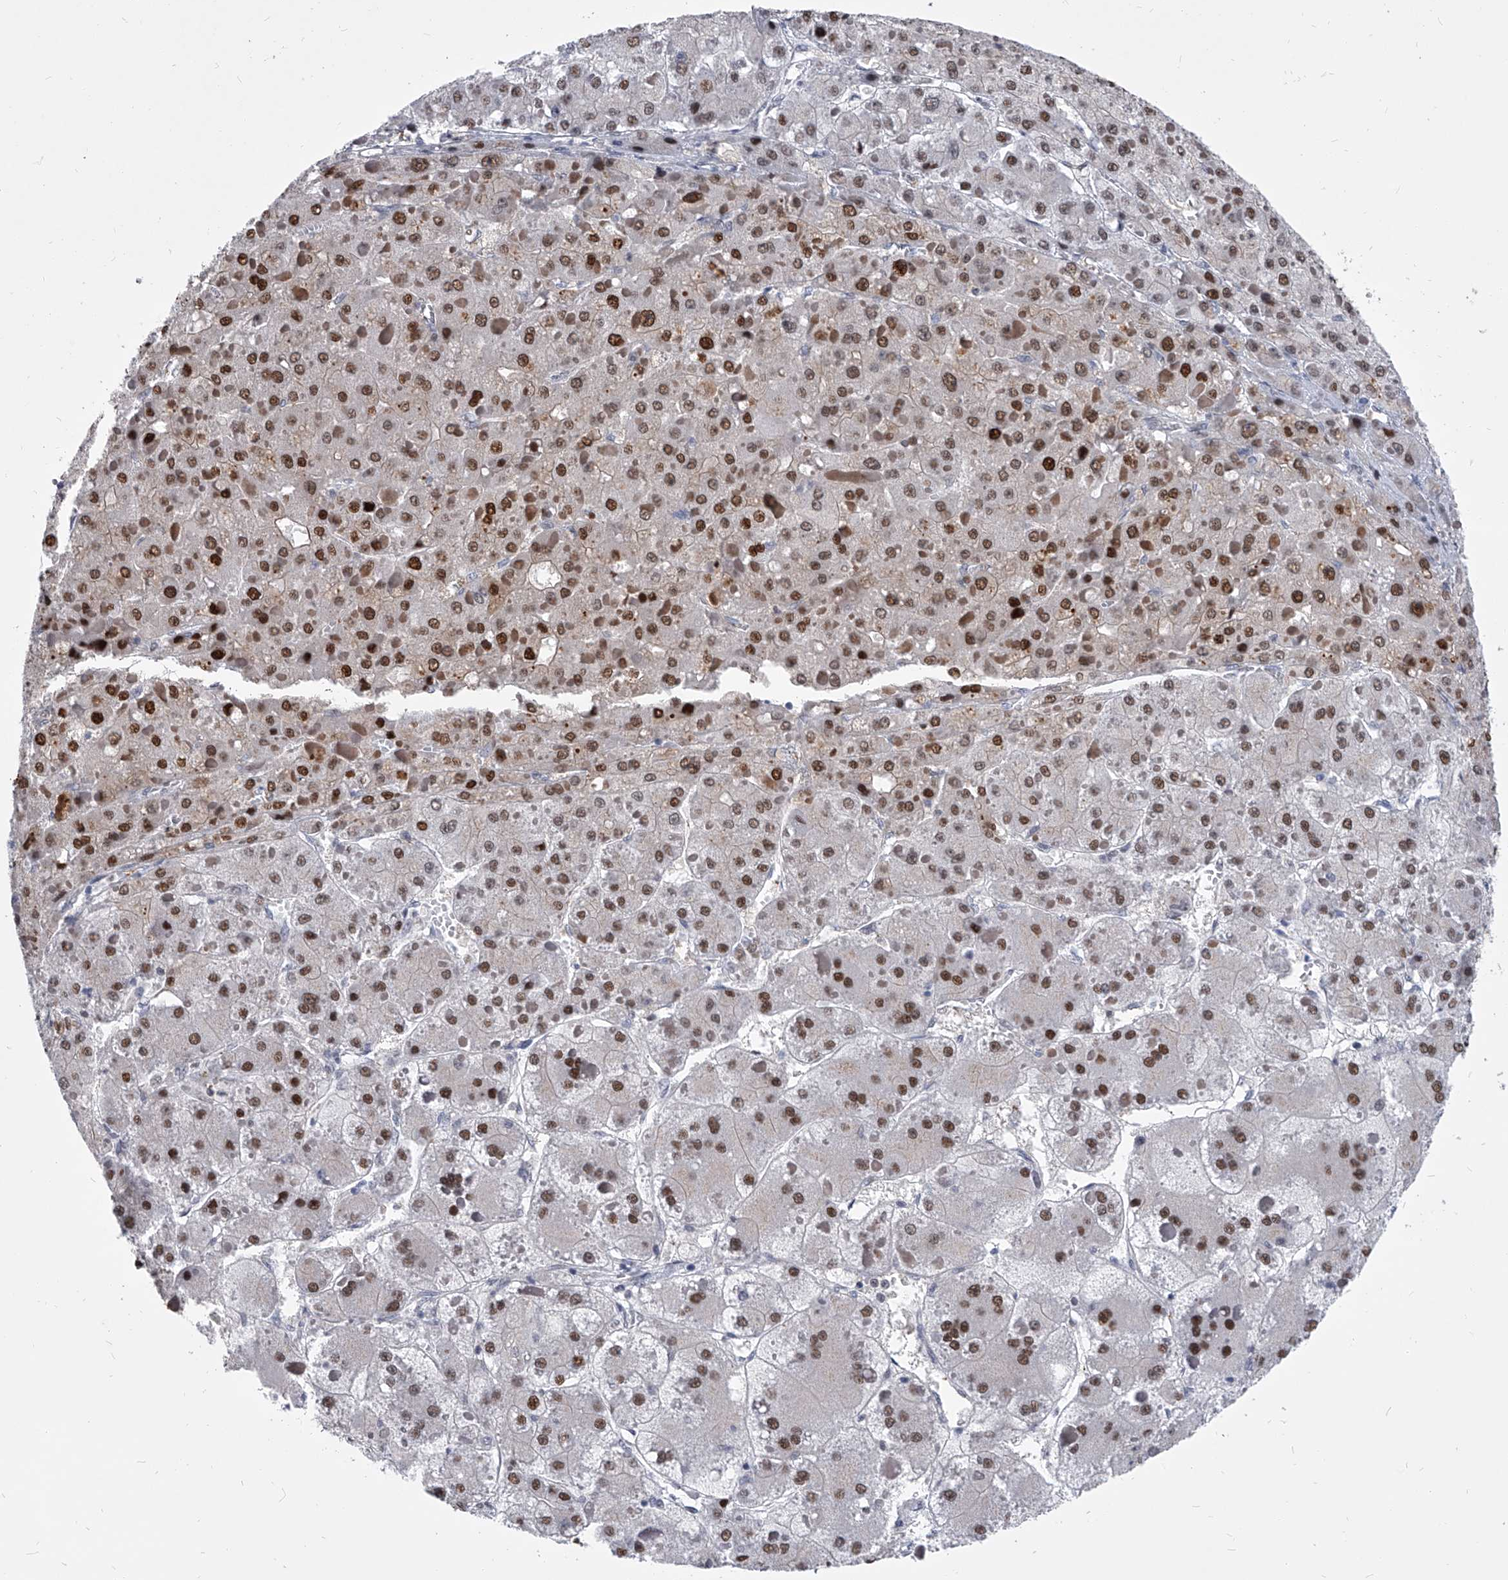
{"staining": {"intensity": "strong", "quantity": ">75%", "location": "nuclear"}, "tissue": "liver cancer", "cell_type": "Tumor cells", "image_type": "cancer", "snomed": [{"axis": "morphology", "description": "Carcinoma, Hepatocellular, NOS"}, {"axis": "topography", "description": "Liver"}], "caption": "Tumor cells exhibit high levels of strong nuclear staining in approximately >75% of cells in liver hepatocellular carcinoma.", "gene": "EVA1C", "patient": {"sex": "female", "age": 73}}